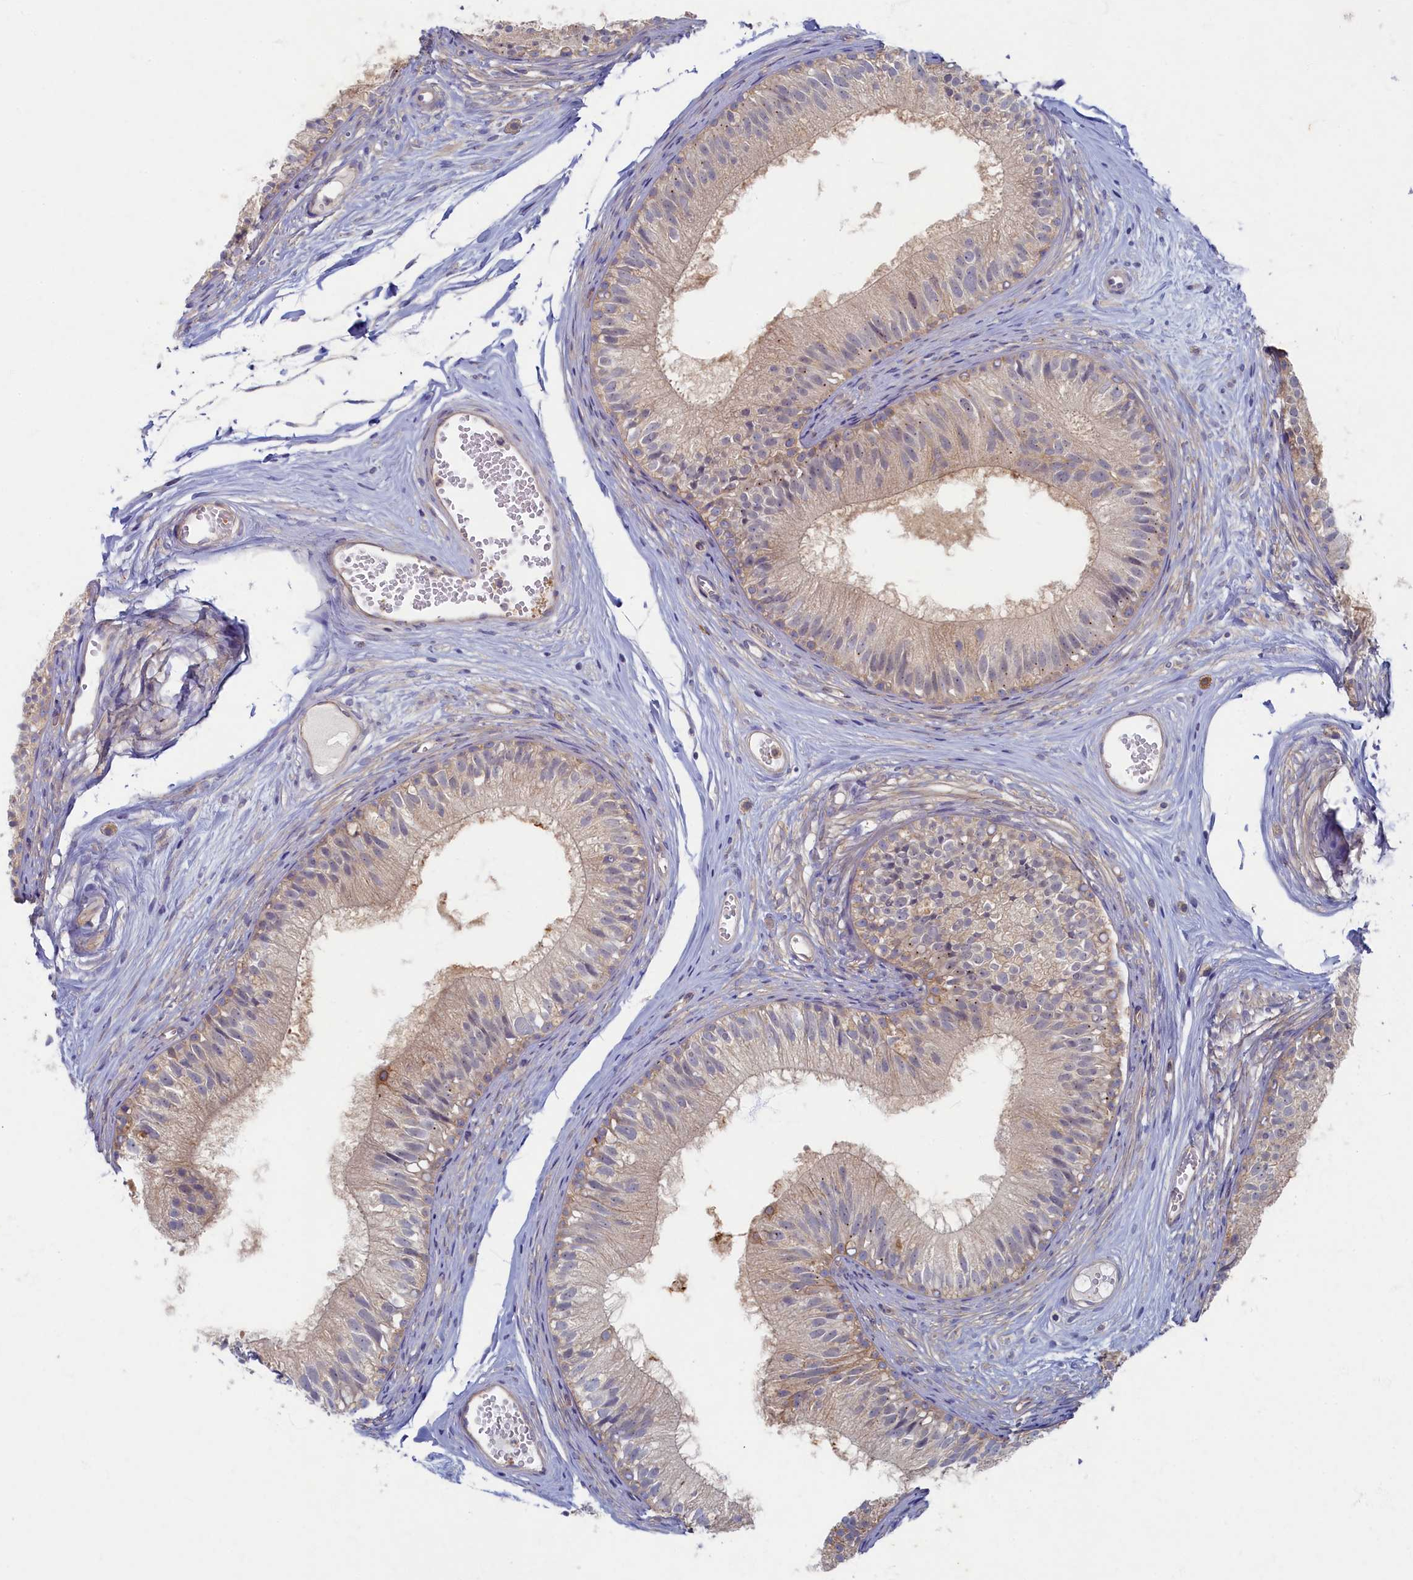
{"staining": {"intensity": "negative", "quantity": "none", "location": "none"}, "tissue": "epididymis", "cell_type": "Glandular cells", "image_type": "normal", "snomed": [{"axis": "morphology", "description": "Normal tissue, NOS"}, {"axis": "morphology", "description": "Seminoma in situ"}, {"axis": "topography", "description": "Testis"}, {"axis": "topography", "description": "Epididymis"}], "caption": "The photomicrograph reveals no significant staining in glandular cells of epididymis. The staining is performed using DAB (3,3'-diaminobenzidine) brown chromogen with nuclei counter-stained in using hematoxylin.", "gene": "WDR59", "patient": {"sex": "male", "age": 28}}